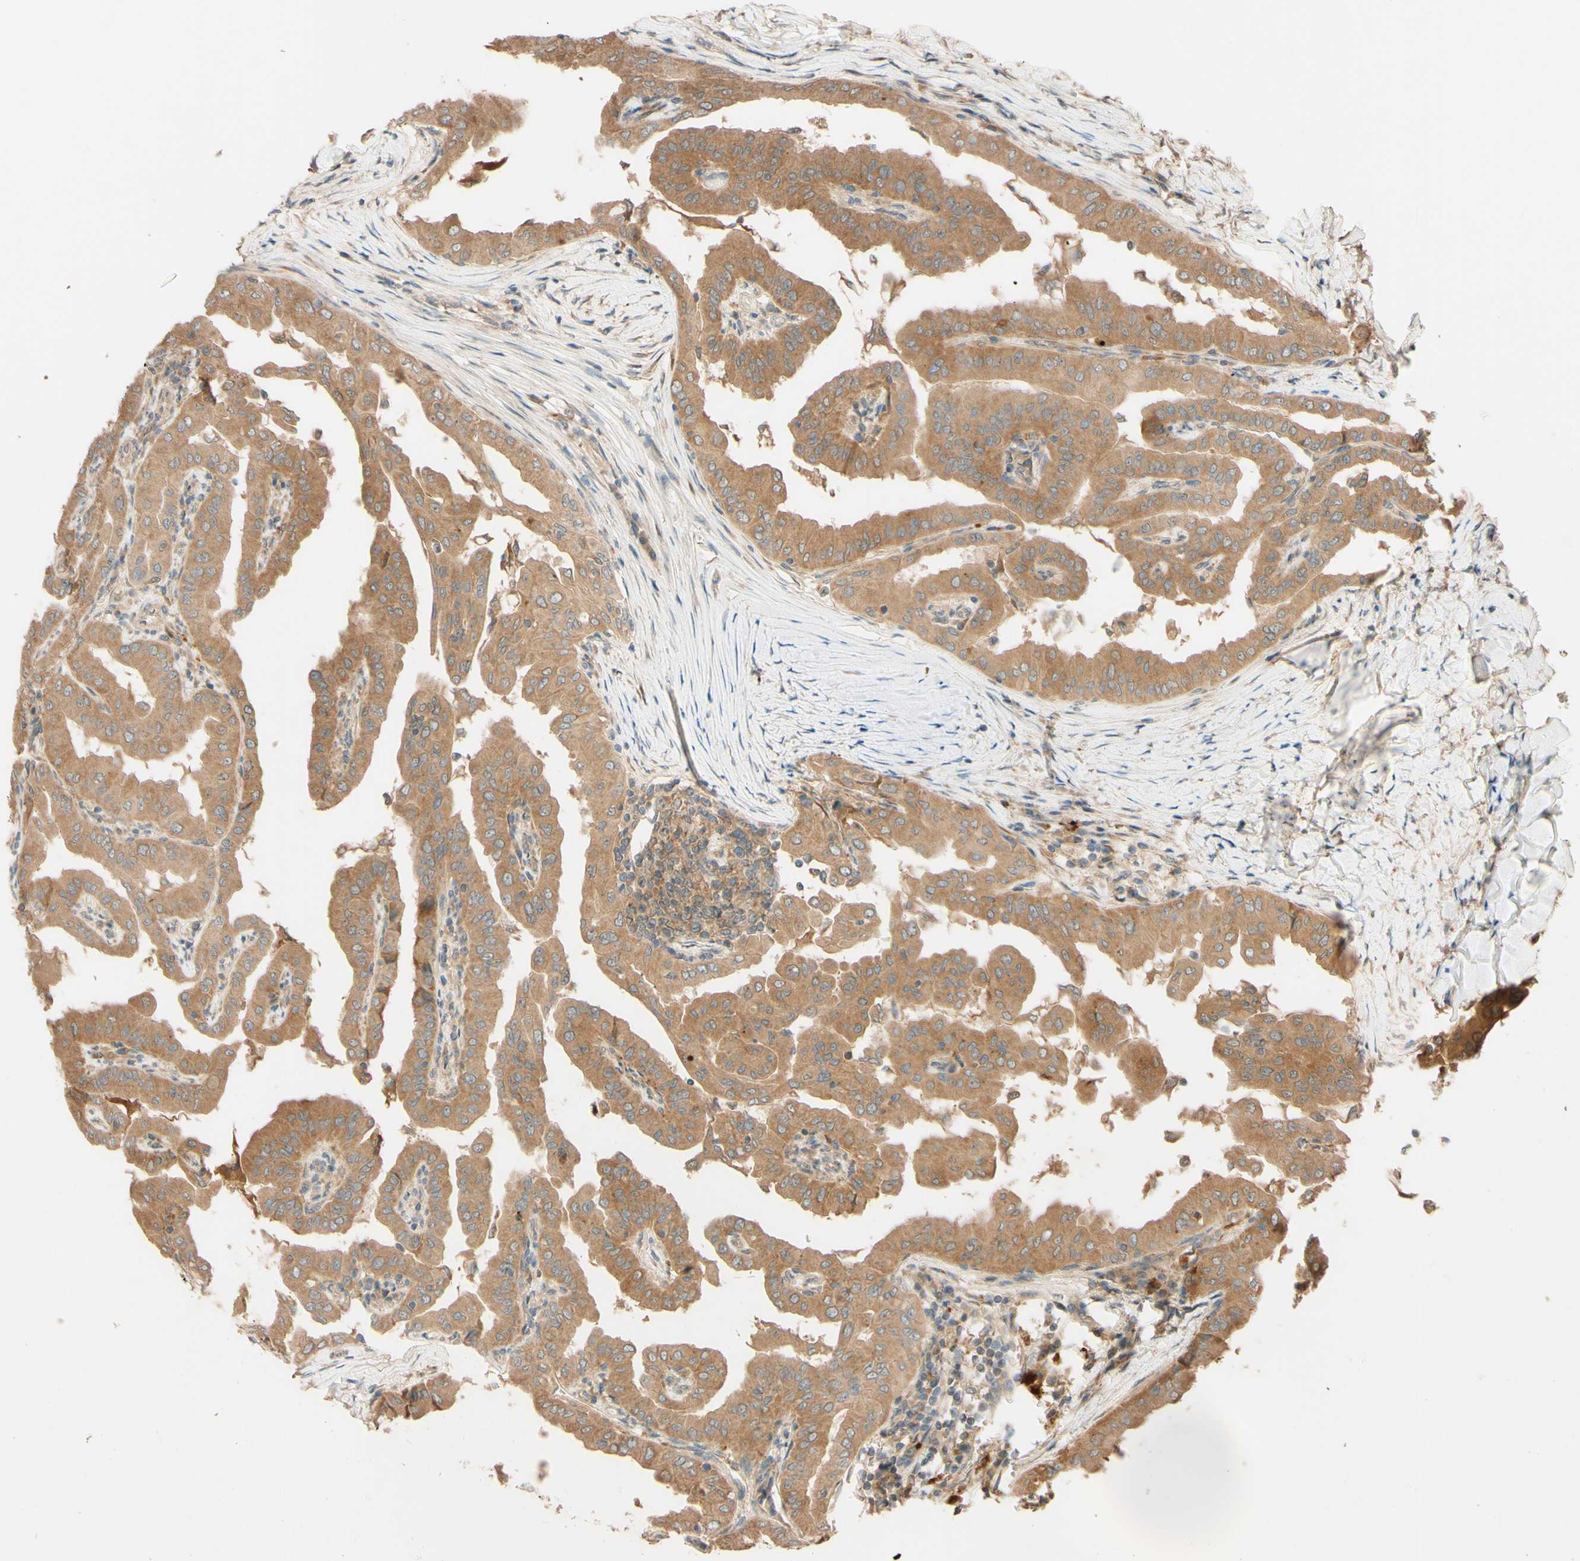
{"staining": {"intensity": "moderate", "quantity": ">75%", "location": "cytoplasmic/membranous"}, "tissue": "thyroid cancer", "cell_type": "Tumor cells", "image_type": "cancer", "snomed": [{"axis": "morphology", "description": "Papillary adenocarcinoma, NOS"}, {"axis": "topography", "description": "Thyroid gland"}], "caption": "Immunohistochemistry (DAB (3,3'-diaminobenzidine)) staining of human thyroid cancer (papillary adenocarcinoma) reveals moderate cytoplasmic/membranous protein expression in approximately >75% of tumor cells.", "gene": "RNF19A", "patient": {"sex": "male", "age": 33}}